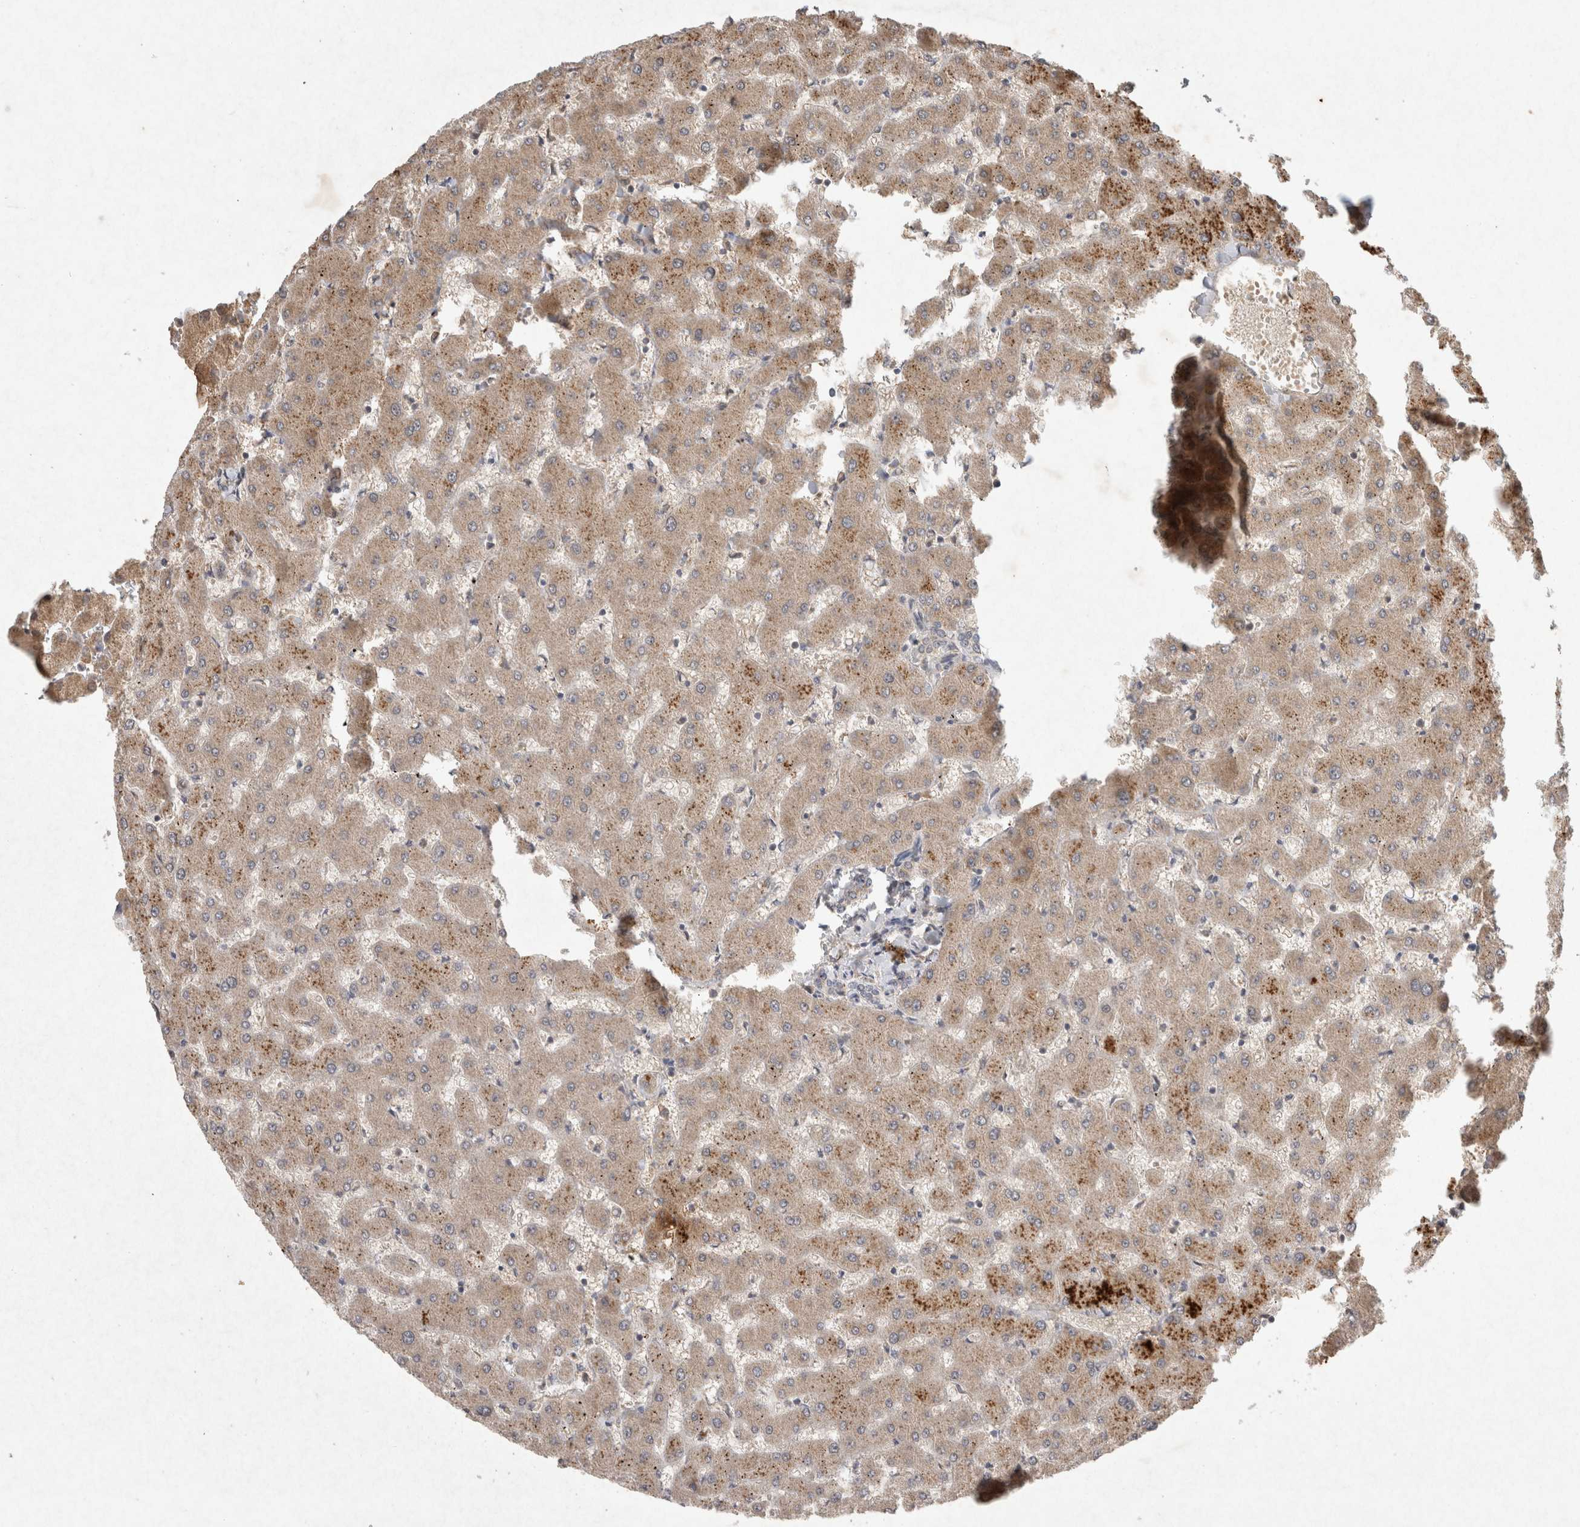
{"staining": {"intensity": "negative", "quantity": "none", "location": "none"}, "tissue": "liver", "cell_type": "Cholangiocytes", "image_type": "normal", "snomed": [{"axis": "morphology", "description": "Normal tissue, NOS"}, {"axis": "topography", "description": "Liver"}], "caption": "This is a histopathology image of immunohistochemistry staining of unremarkable liver, which shows no staining in cholangiocytes. The staining is performed using DAB brown chromogen with nuclei counter-stained in using hematoxylin.", "gene": "LOXL2", "patient": {"sex": "female", "age": 63}}